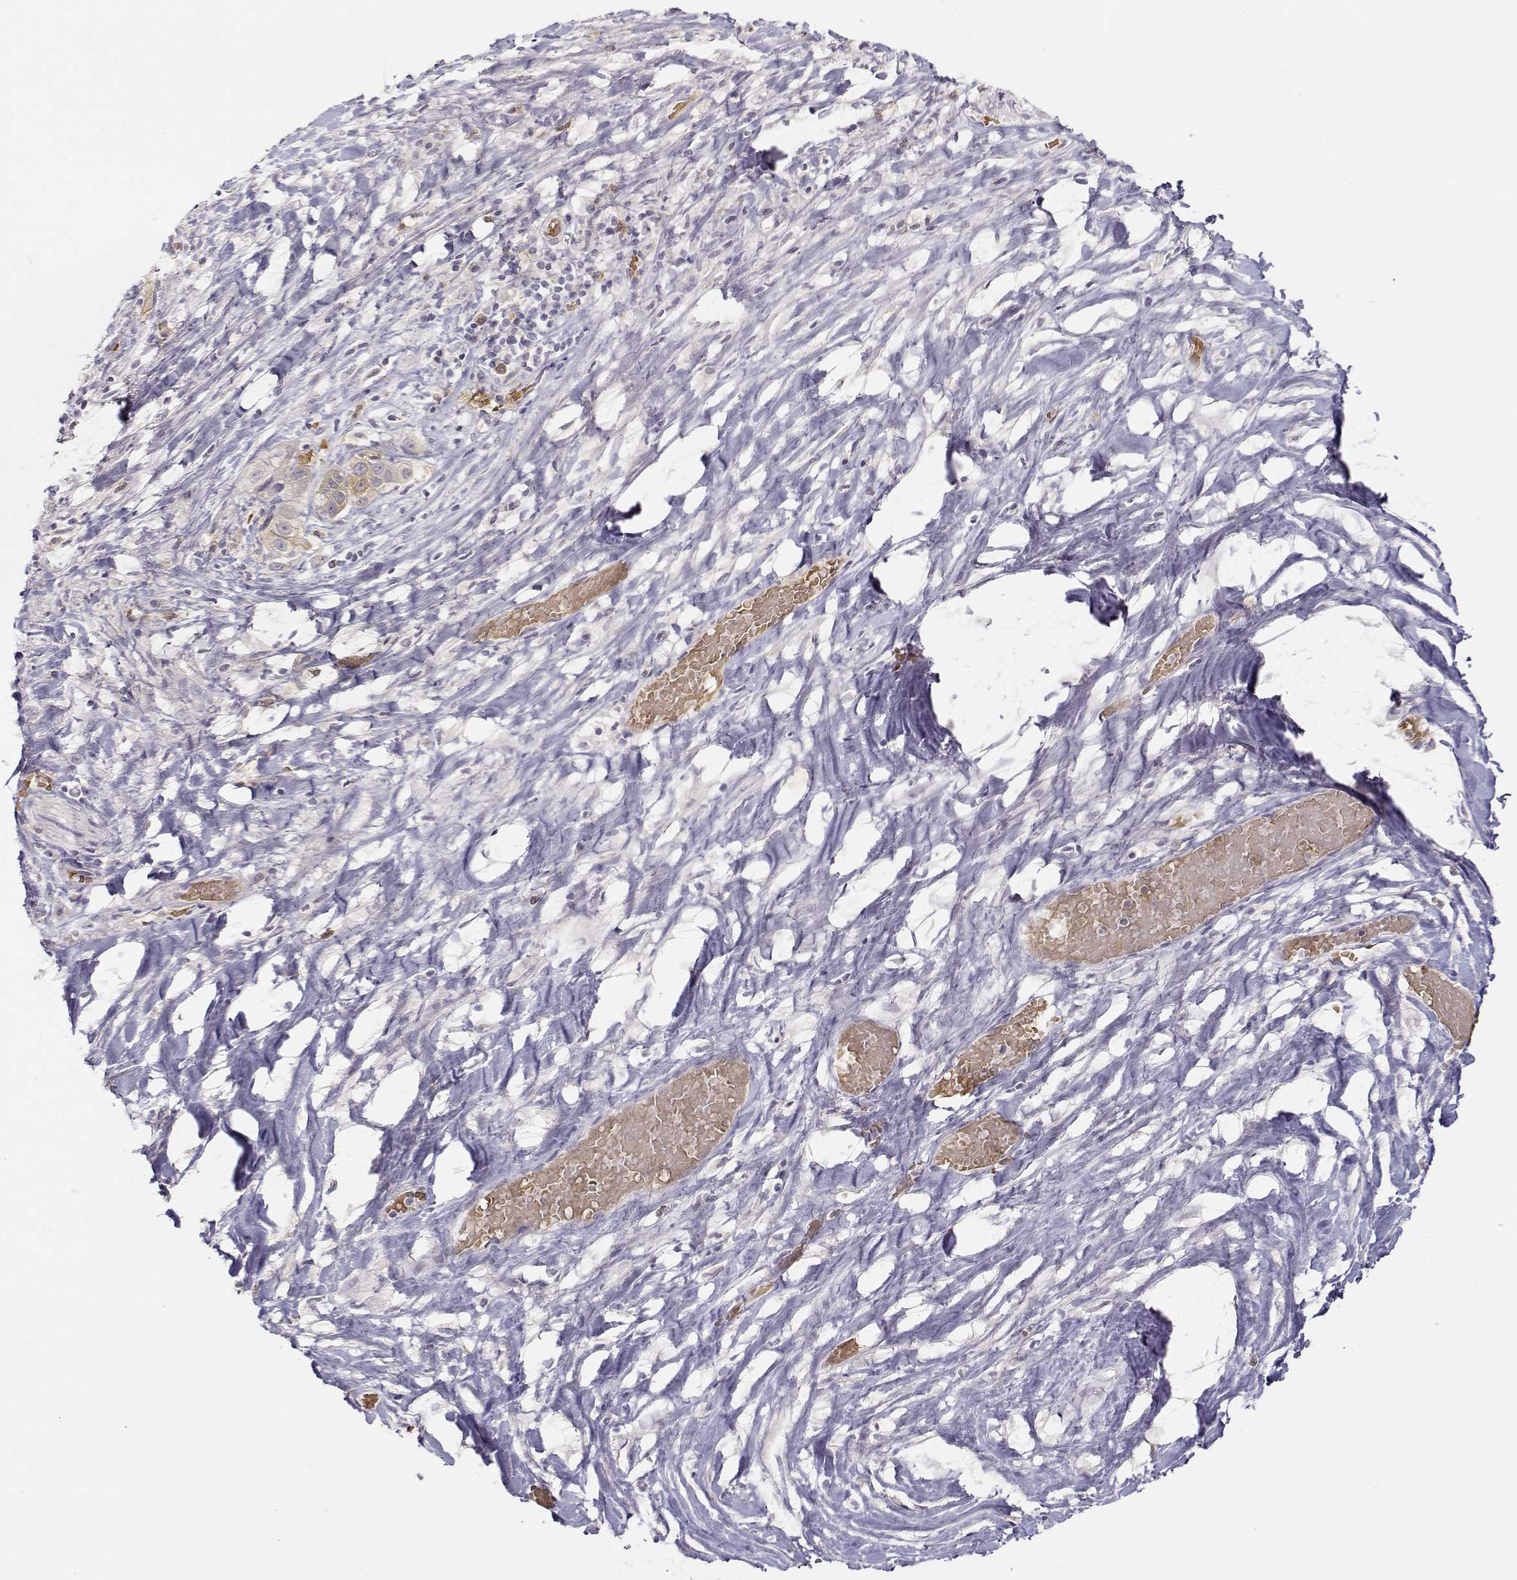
{"staining": {"intensity": "negative", "quantity": "none", "location": "none"}, "tissue": "liver cancer", "cell_type": "Tumor cells", "image_type": "cancer", "snomed": [{"axis": "morphology", "description": "Cholangiocarcinoma"}, {"axis": "topography", "description": "Liver"}], "caption": "The IHC photomicrograph has no significant positivity in tumor cells of liver cholangiocarcinoma tissue.", "gene": "GLIPR1L2", "patient": {"sex": "female", "age": 52}}